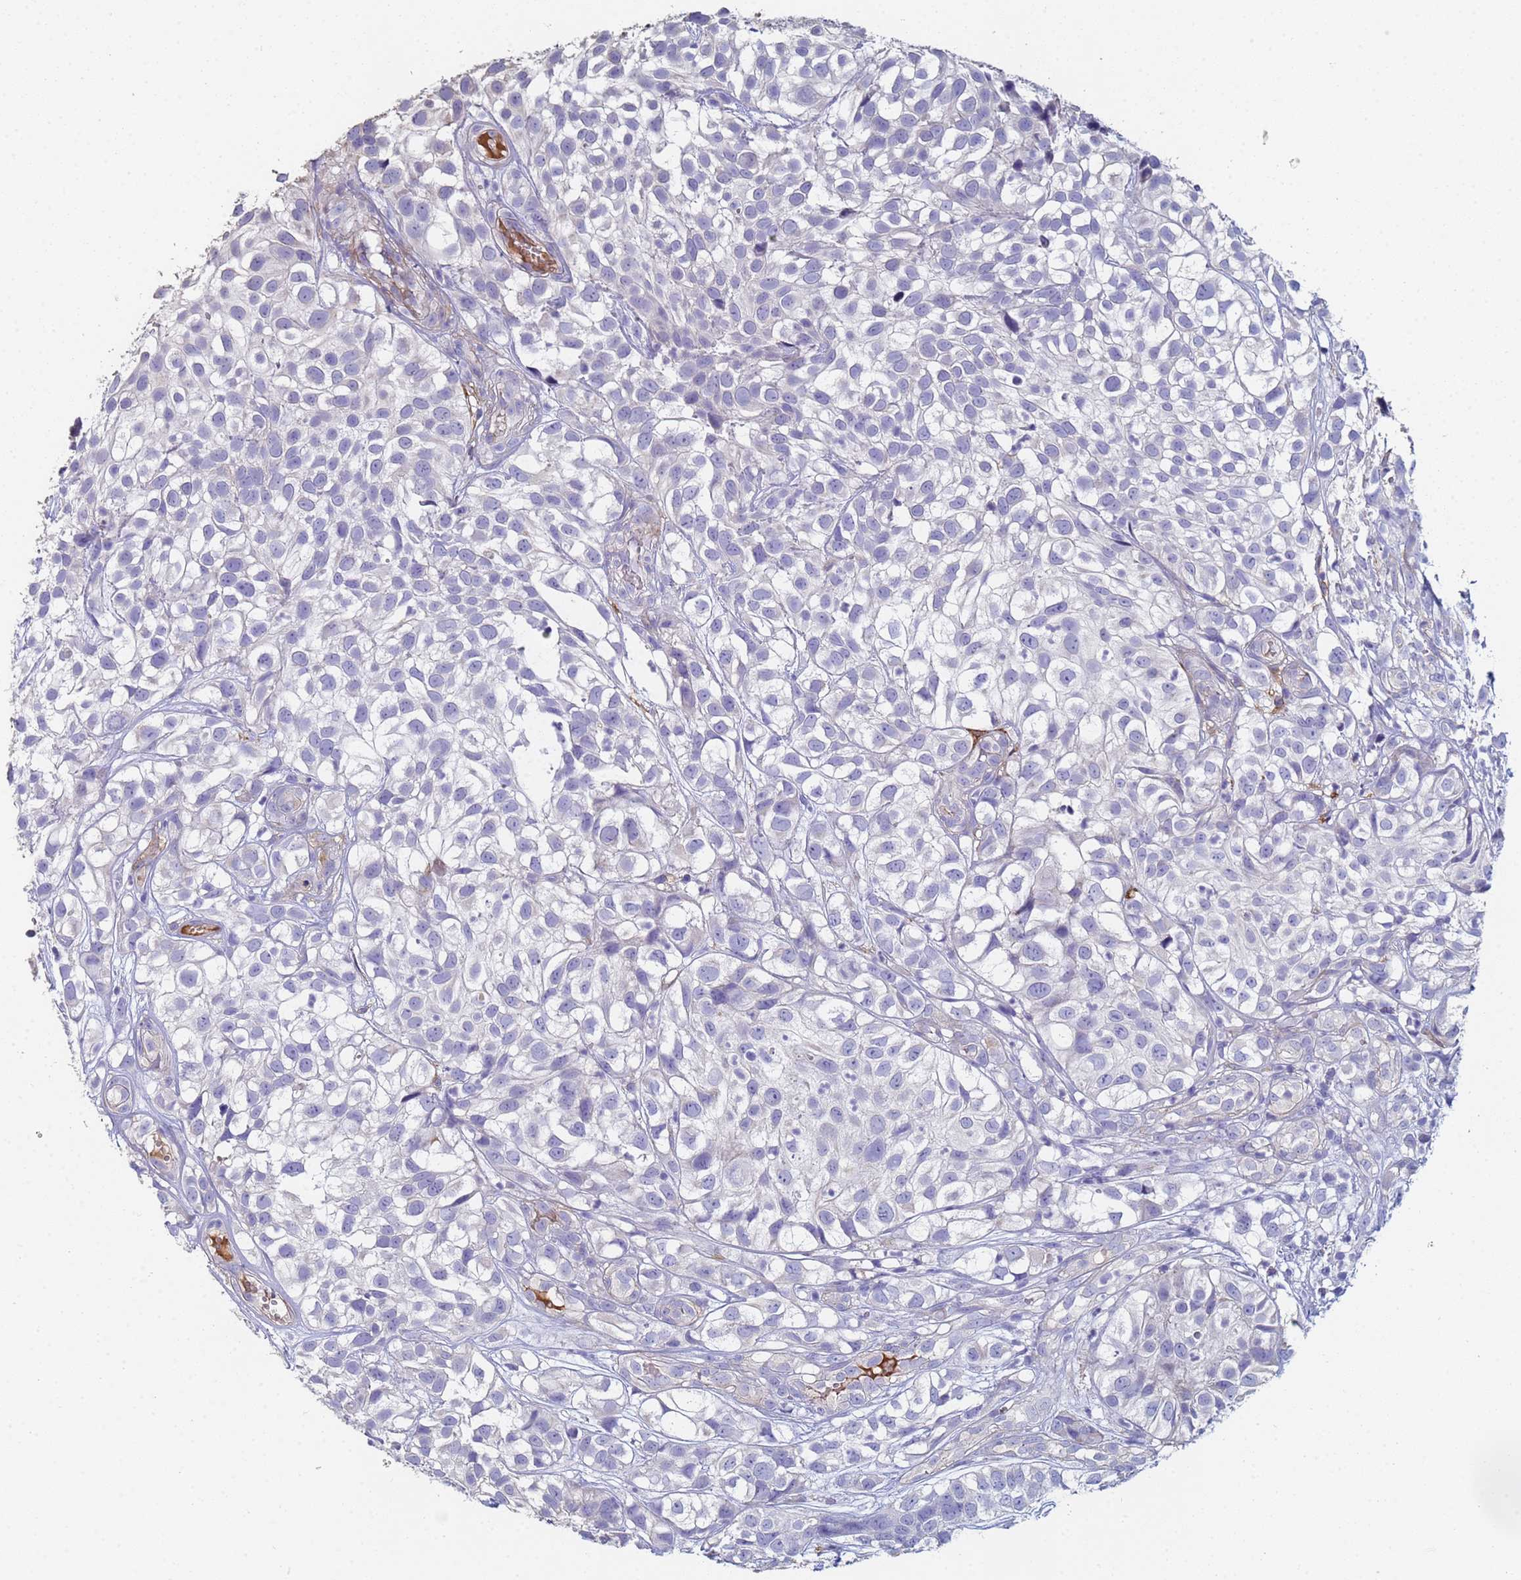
{"staining": {"intensity": "negative", "quantity": "none", "location": "none"}, "tissue": "urothelial cancer", "cell_type": "Tumor cells", "image_type": "cancer", "snomed": [{"axis": "morphology", "description": "Urothelial carcinoma, High grade"}, {"axis": "topography", "description": "Urinary bladder"}], "caption": "This is an immunohistochemistry photomicrograph of urothelial cancer. There is no staining in tumor cells.", "gene": "ABCA8", "patient": {"sex": "male", "age": 56}}